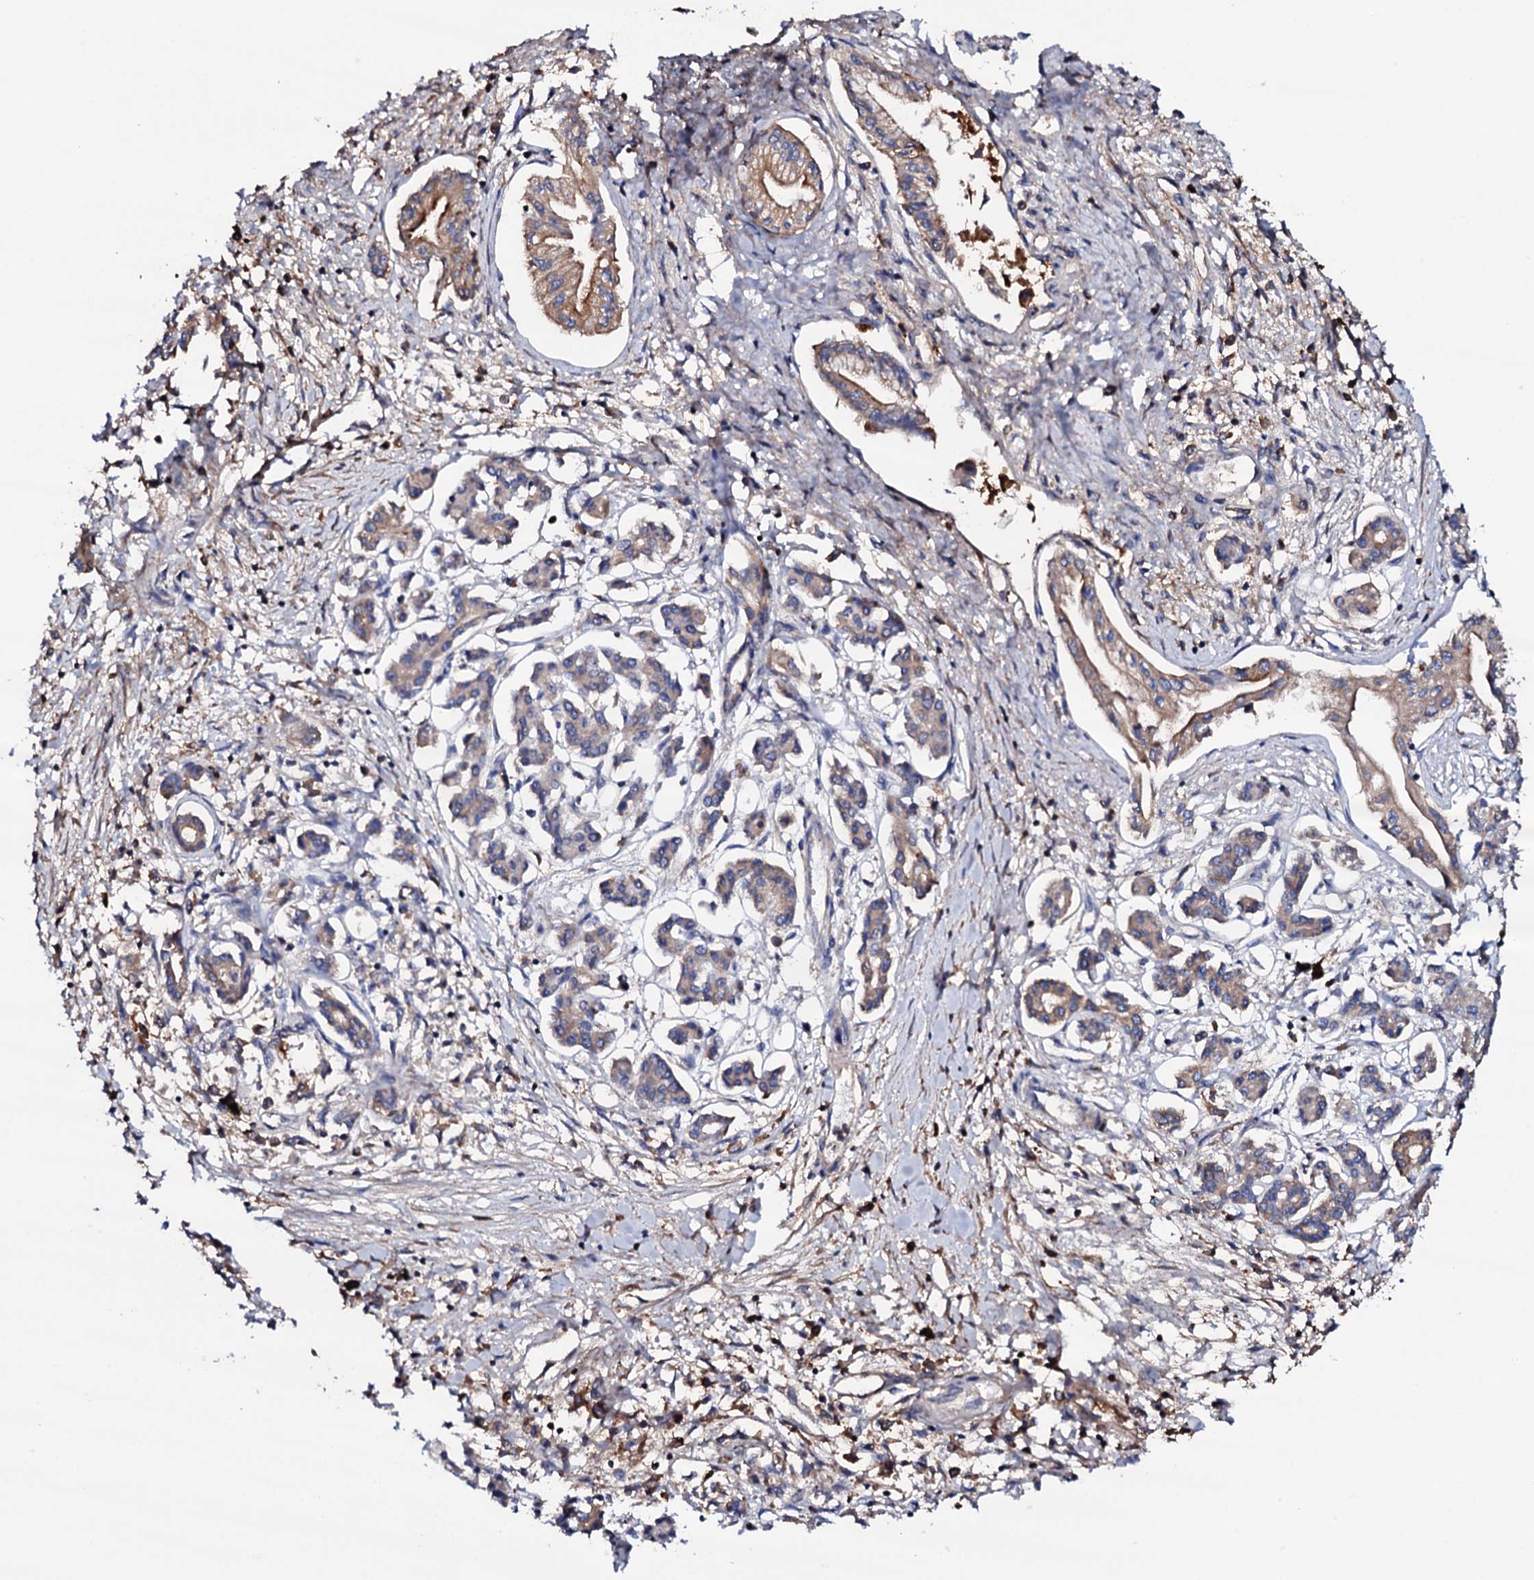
{"staining": {"intensity": "weak", "quantity": "25%-75%", "location": "cytoplasmic/membranous"}, "tissue": "pancreatic cancer", "cell_type": "Tumor cells", "image_type": "cancer", "snomed": [{"axis": "morphology", "description": "Adenocarcinoma, NOS"}, {"axis": "topography", "description": "Pancreas"}], "caption": "The immunohistochemical stain labels weak cytoplasmic/membranous expression in tumor cells of pancreatic adenocarcinoma tissue.", "gene": "TCAF2", "patient": {"sex": "female", "age": 50}}